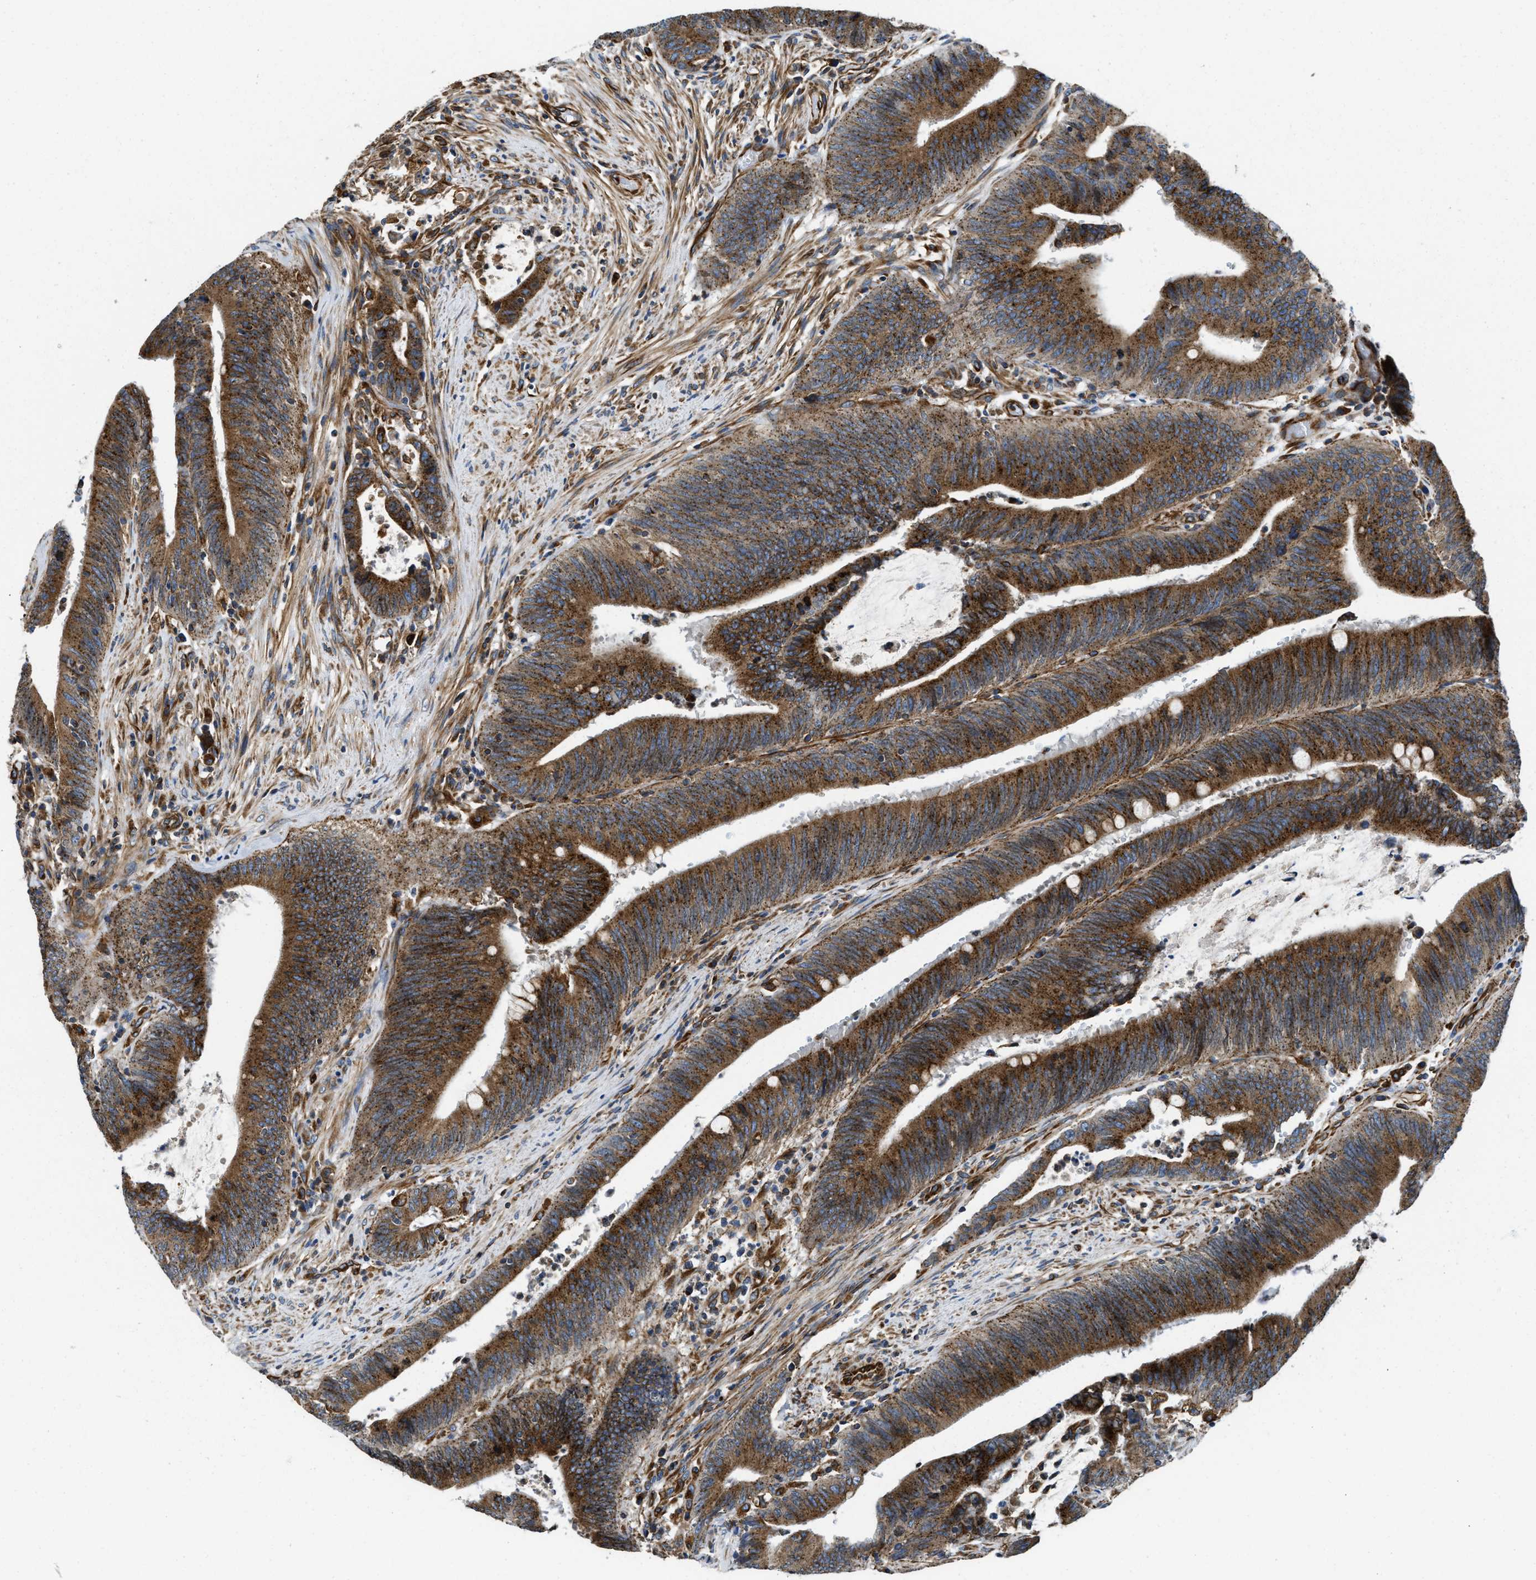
{"staining": {"intensity": "moderate", "quantity": ">75%", "location": "cytoplasmic/membranous"}, "tissue": "colorectal cancer", "cell_type": "Tumor cells", "image_type": "cancer", "snomed": [{"axis": "morphology", "description": "Normal tissue, NOS"}, {"axis": "morphology", "description": "Adenocarcinoma, NOS"}, {"axis": "topography", "description": "Rectum"}], "caption": "This histopathology image demonstrates immunohistochemistry (IHC) staining of human colorectal cancer (adenocarcinoma), with medium moderate cytoplasmic/membranous staining in approximately >75% of tumor cells.", "gene": "HSD17B12", "patient": {"sex": "female", "age": 66}}